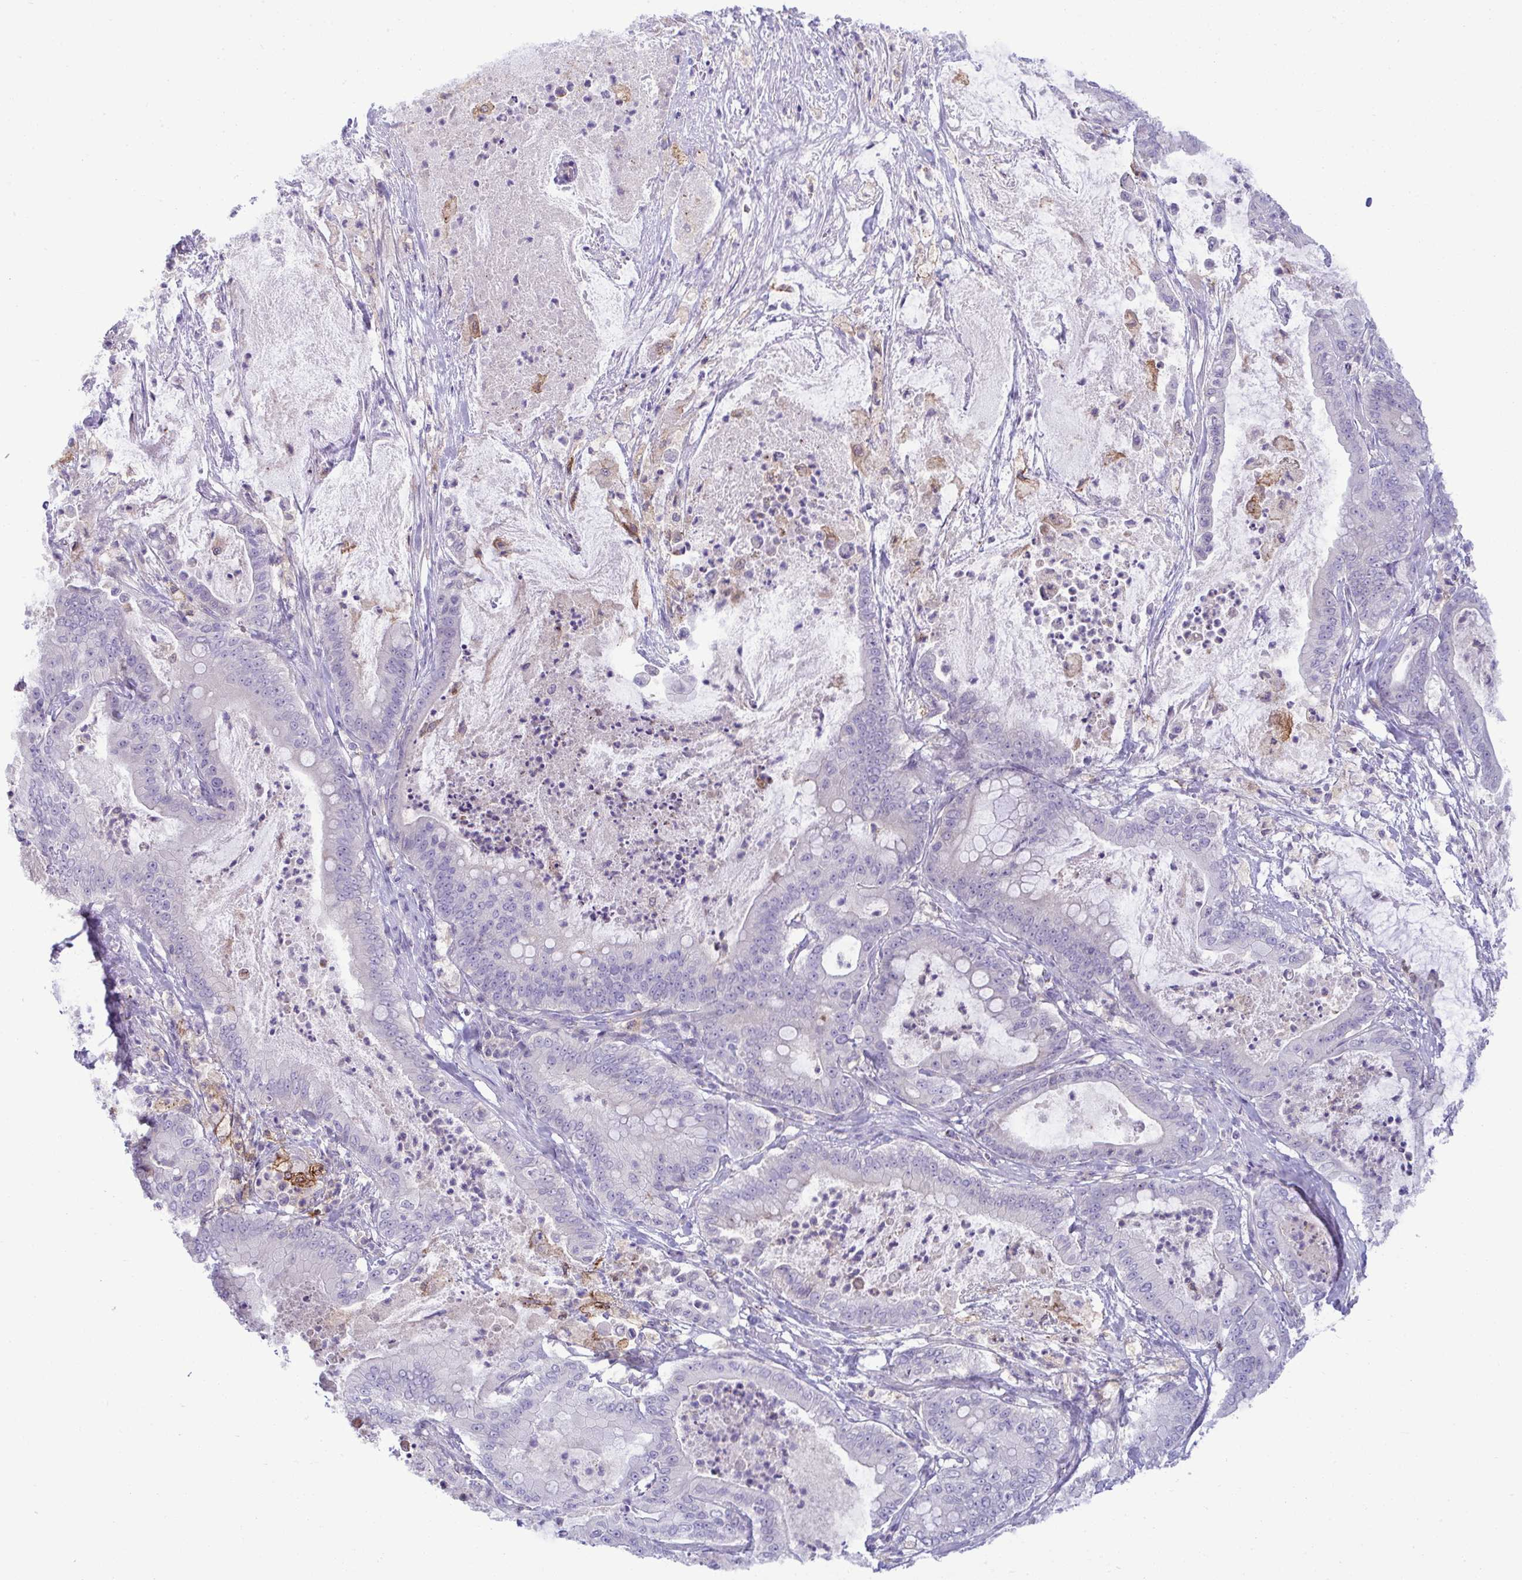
{"staining": {"intensity": "negative", "quantity": "none", "location": "none"}, "tissue": "pancreatic cancer", "cell_type": "Tumor cells", "image_type": "cancer", "snomed": [{"axis": "morphology", "description": "Adenocarcinoma, NOS"}, {"axis": "topography", "description": "Pancreas"}], "caption": "A high-resolution image shows immunohistochemistry staining of pancreatic cancer (adenocarcinoma), which demonstrates no significant staining in tumor cells.", "gene": "RGPD5", "patient": {"sex": "male", "age": 71}}